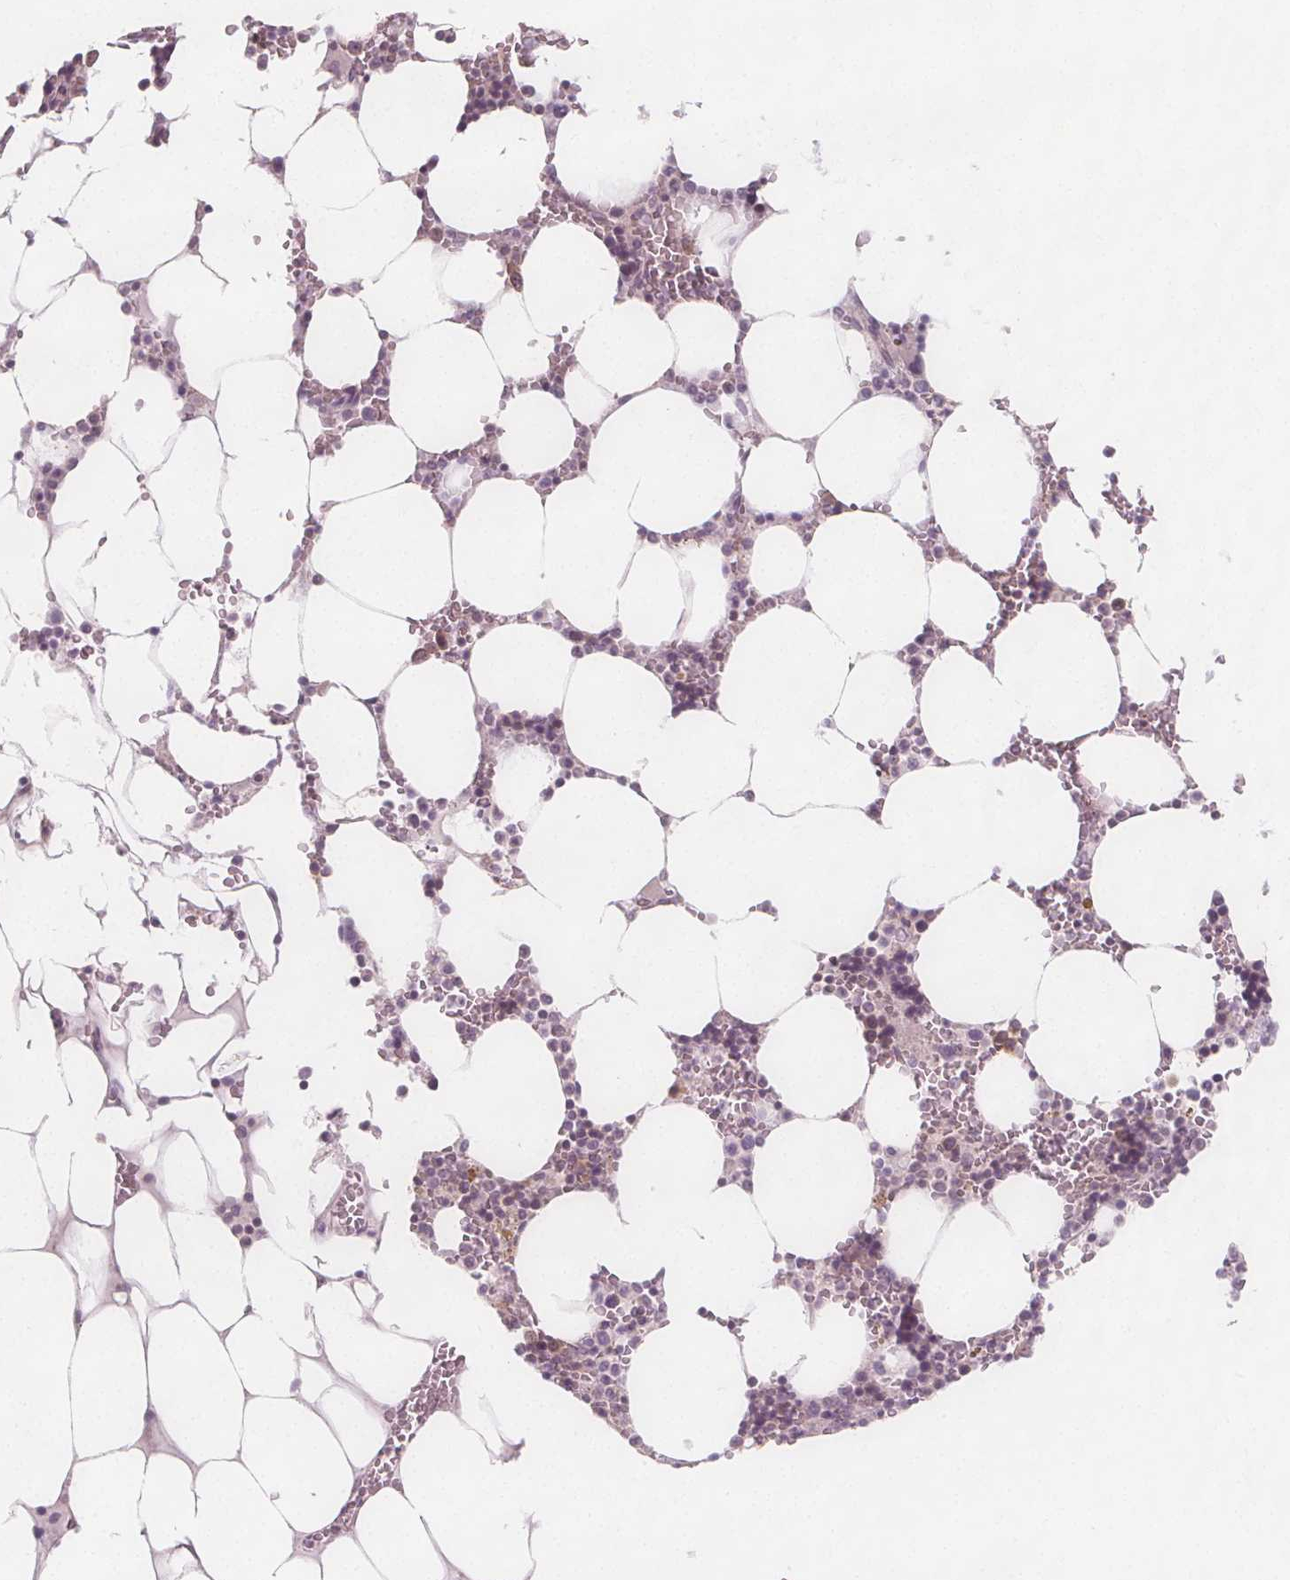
{"staining": {"intensity": "weak", "quantity": "25%-75%", "location": "nuclear"}, "tissue": "bone marrow", "cell_type": "Hematopoietic cells", "image_type": "normal", "snomed": [{"axis": "morphology", "description": "Normal tissue, NOS"}, {"axis": "topography", "description": "Bone marrow"}], "caption": "Immunohistochemical staining of unremarkable human bone marrow shows 25%-75% levels of weak nuclear protein staining in approximately 25%-75% of hematopoietic cells.", "gene": "C1orf167", "patient": {"sex": "male", "age": 64}}